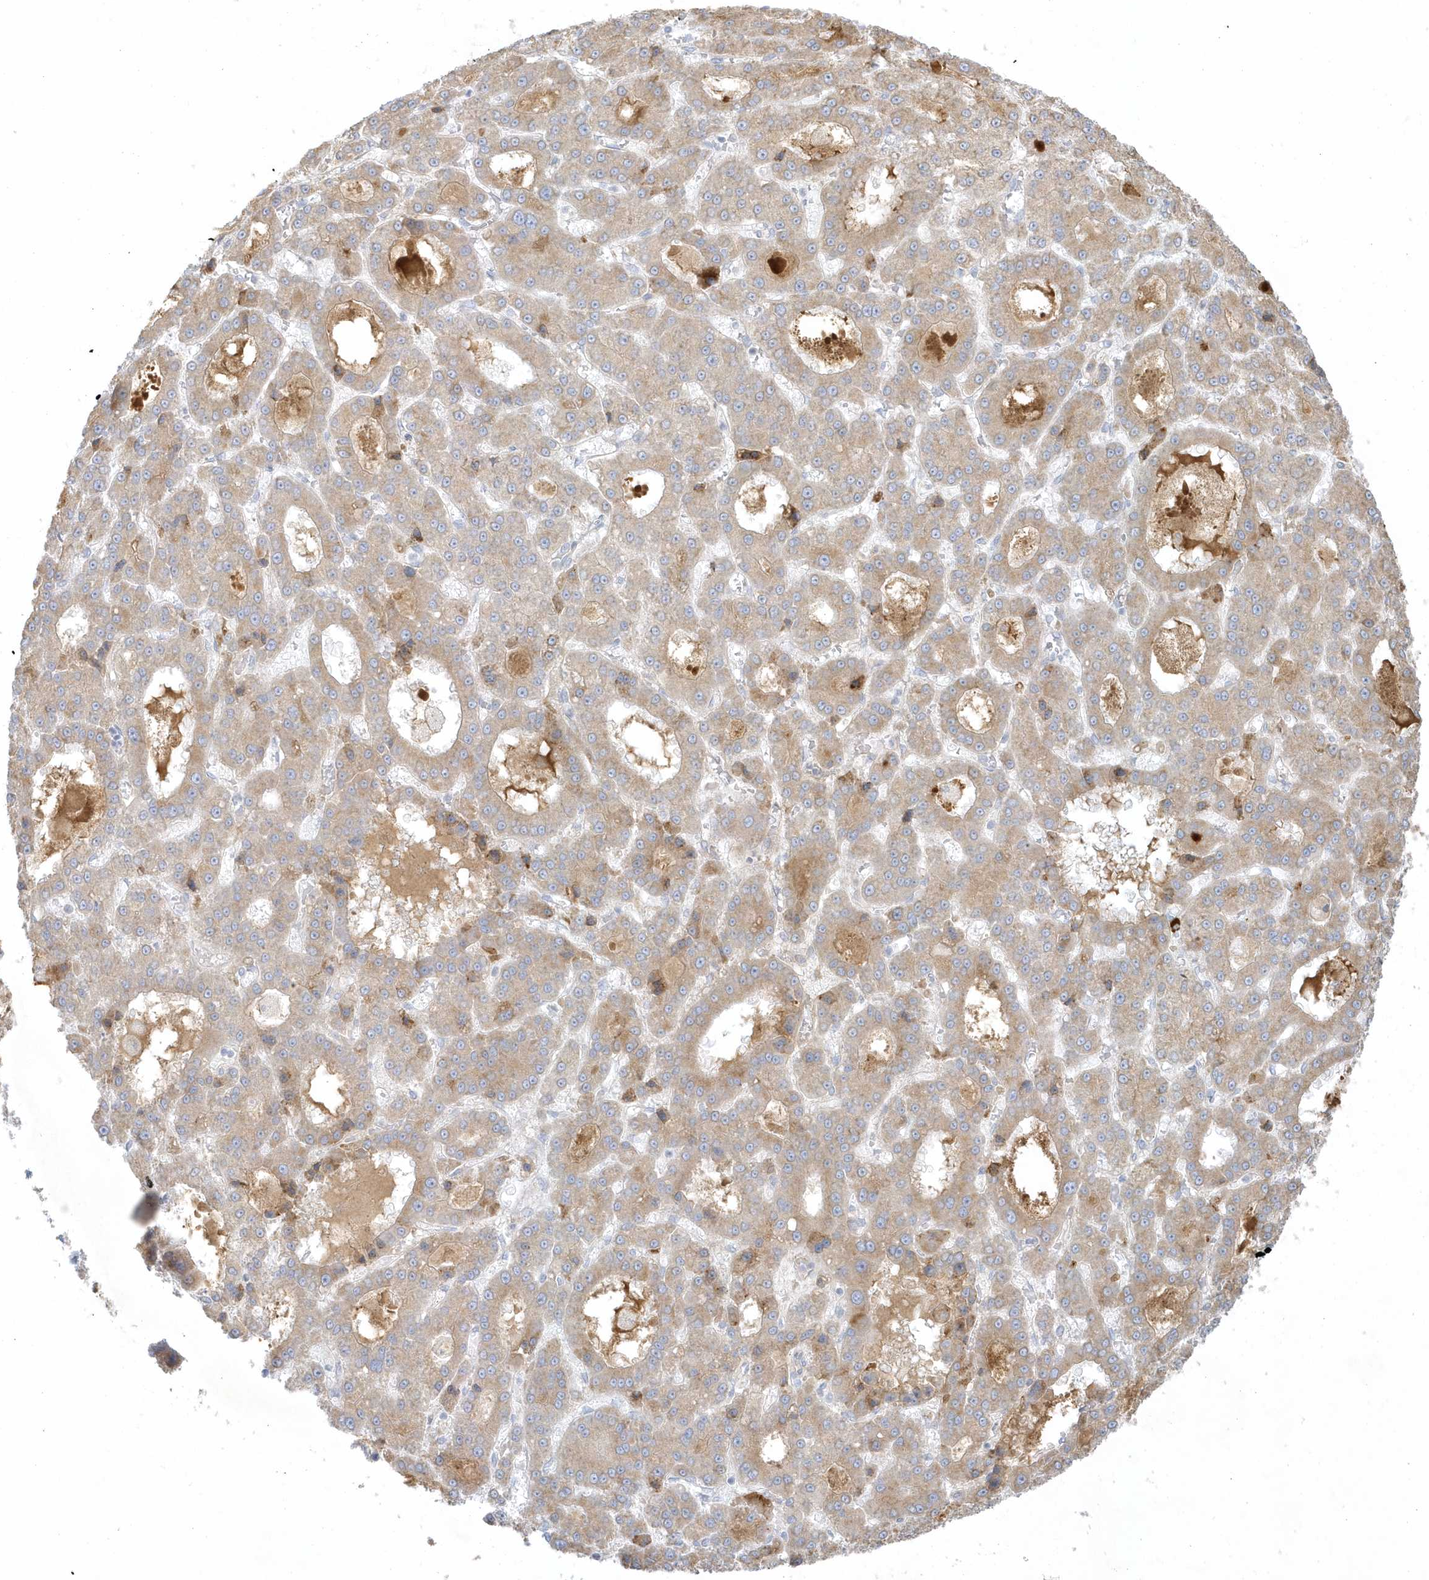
{"staining": {"intensity": "weak", "quantity": ">75%", "location": "cytoplasmic/membranous"}, "tissue": "liver cancer", "cell_type": "Tumor cells", "image_type": "cancer", "snomed": [{"axis": "morphology", "description": "Carcinoma, Hepatocellular, NOS"}, {"axis": "topography", "description": "Liver"}], "caption": "Protein staining by IHC exhibits weak cytoplasmic/membranous positivity in approximately >75% of tumor cells in liver cancer.", "gene": "THADA", "patient": {"sex": "male", "age": 70}}